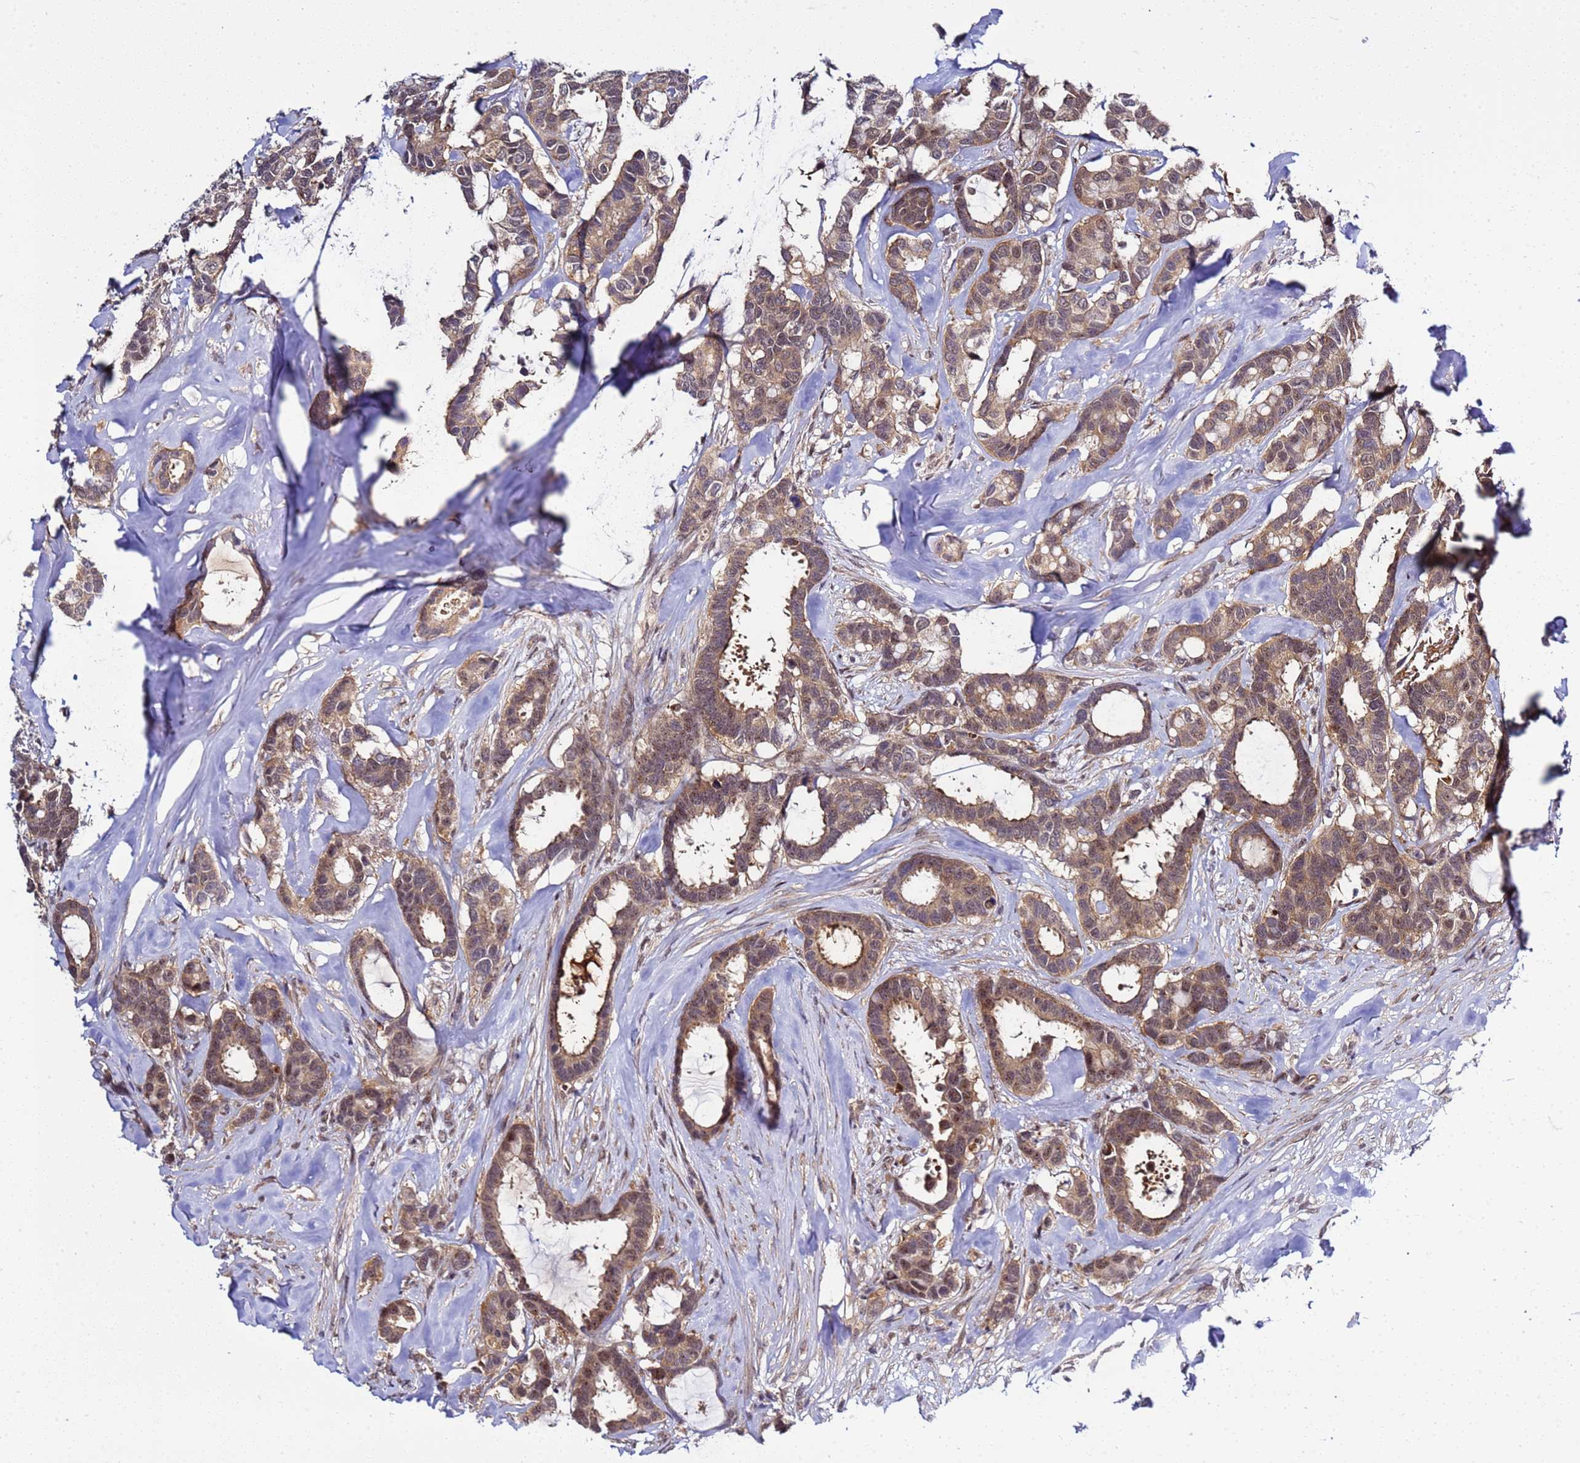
{"staining": {"intensity": "moderate", "quantity": ">75%", "location": "cytoplasmic/membranous,nuclear"}, "tissue": "breast cancer", "cell_type": "Tumor cells", "image_type": "cancer", "snomed": [{"axis": "morphology", "description": "Duct carcinoma"}, {"axis": "topography", "description": "Breast"}], "caption": "Immunohistochemistry (IHC) micrograph of human breast cancer (invasive ductal carcinoma) stained for a protein (brown), which demonstrates medium levels of moderate cytoplasmic/membranous and nuclear staining in about >75% of tumor cells.", "gene": "GEN1", "patient": {"sex": "female", "age": 87}}